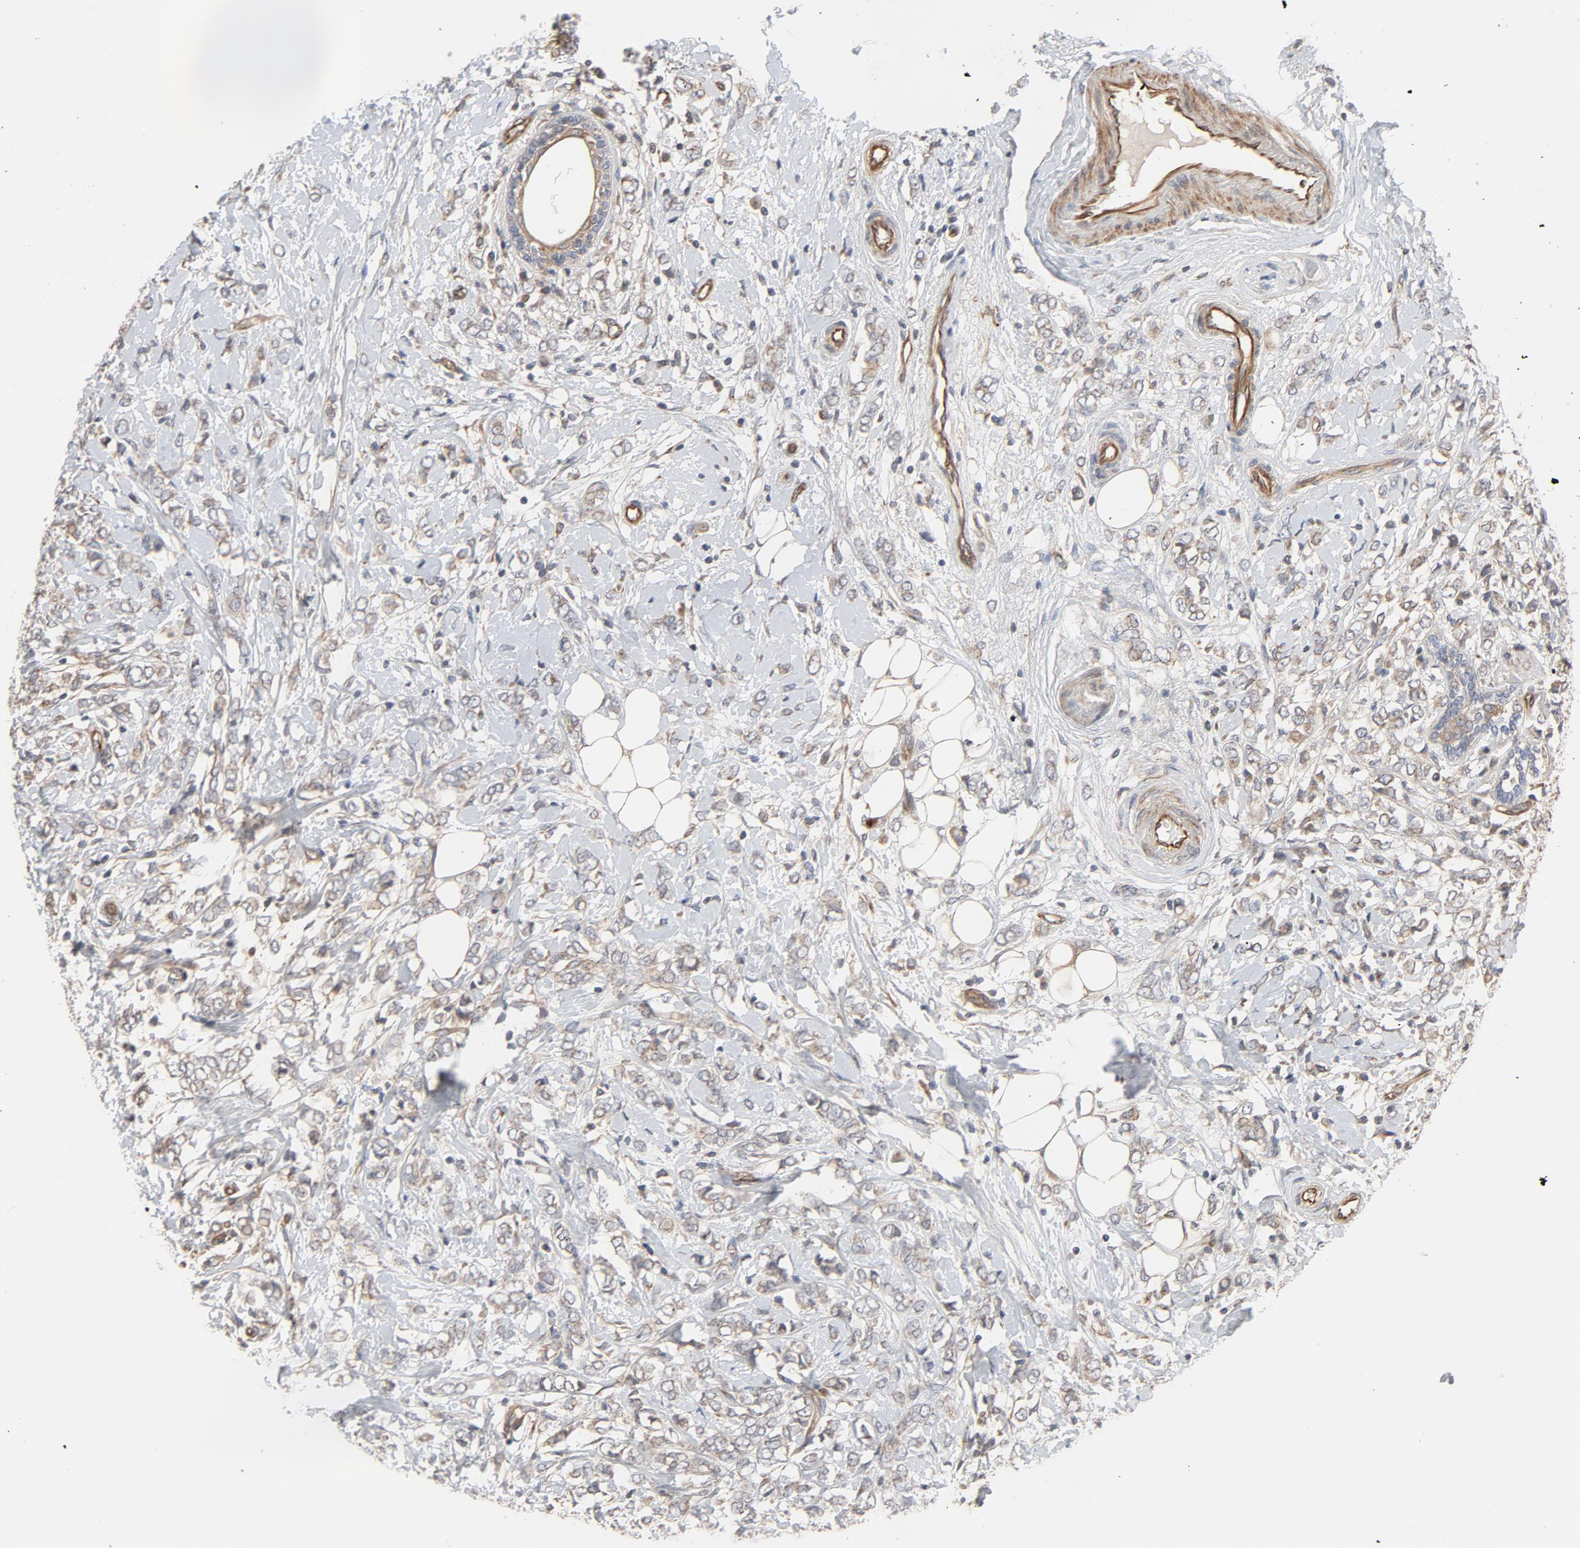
{"staining": {"intensity": "moderate", "quantity": ">75%", "location": "cytoplasmic/membranous"}, "tissue": "breast cancer", "cell_type": "Tumor cells", "image_type": "cancer", "snomed": [{"axis": "morphology", "description": "Normal tissue, NOS"}, {"axis": "morphology", "description": "Lobular carcinoma"}, {"axis": "topography", "description": "Breast"}], "caption": "Breast cancer stained with DAB (3,3'-diaminobenzidine) immunohistochemistry (IHC) shows medium levels of moderate cytoplasmic/membranous expression in about >75% of tumor cells. Using DAB (3,3'-diaminobenzidine) (brown) and hematoxylin (blue) stains, captured at high magnification using brightfield microscopy.", "gene": "TRIOBP", "patient": {"sex": "female", "age": 47}}